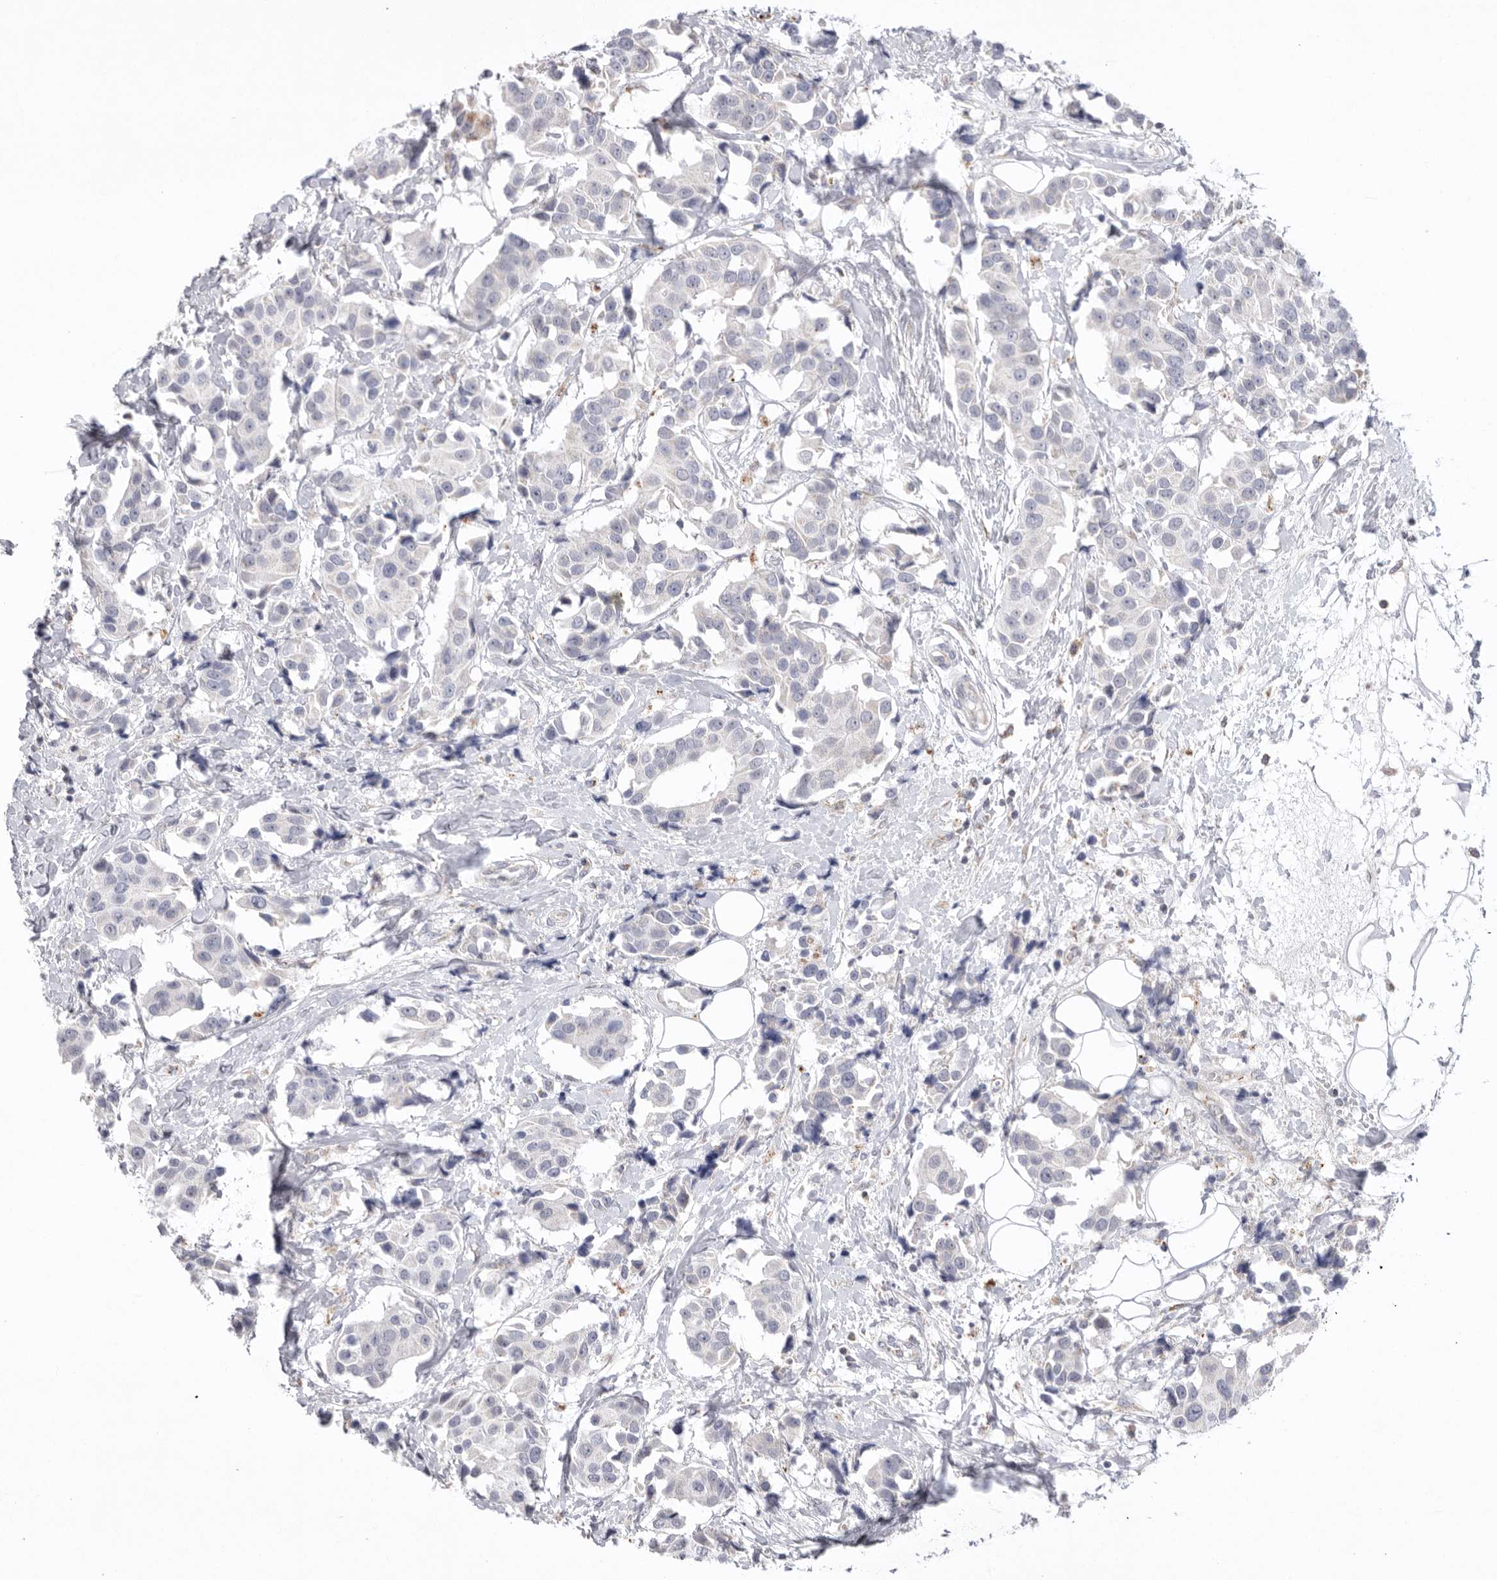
{"staining": {"intensity": "negative", "quantity": "none", "location": "none"}, "tissue": "breast cancer", "cell_type": "Tumor cells", "image_type": "cancer", "snomed": [{"axis": "morphology", "description": "Normal tissue, NOS"}, {"axis": "morphology", "description": "Duct carcinoma"}, {"axis": "topography", "description": "Breast"}], "caption": "Immunohistochemistry (IHC) image of breast cancer stained for a protein (brown), which demonstrates no staining in tumor cells.", "gene": "VDAC3", "patient": {"sex": "female", "age": 39}}